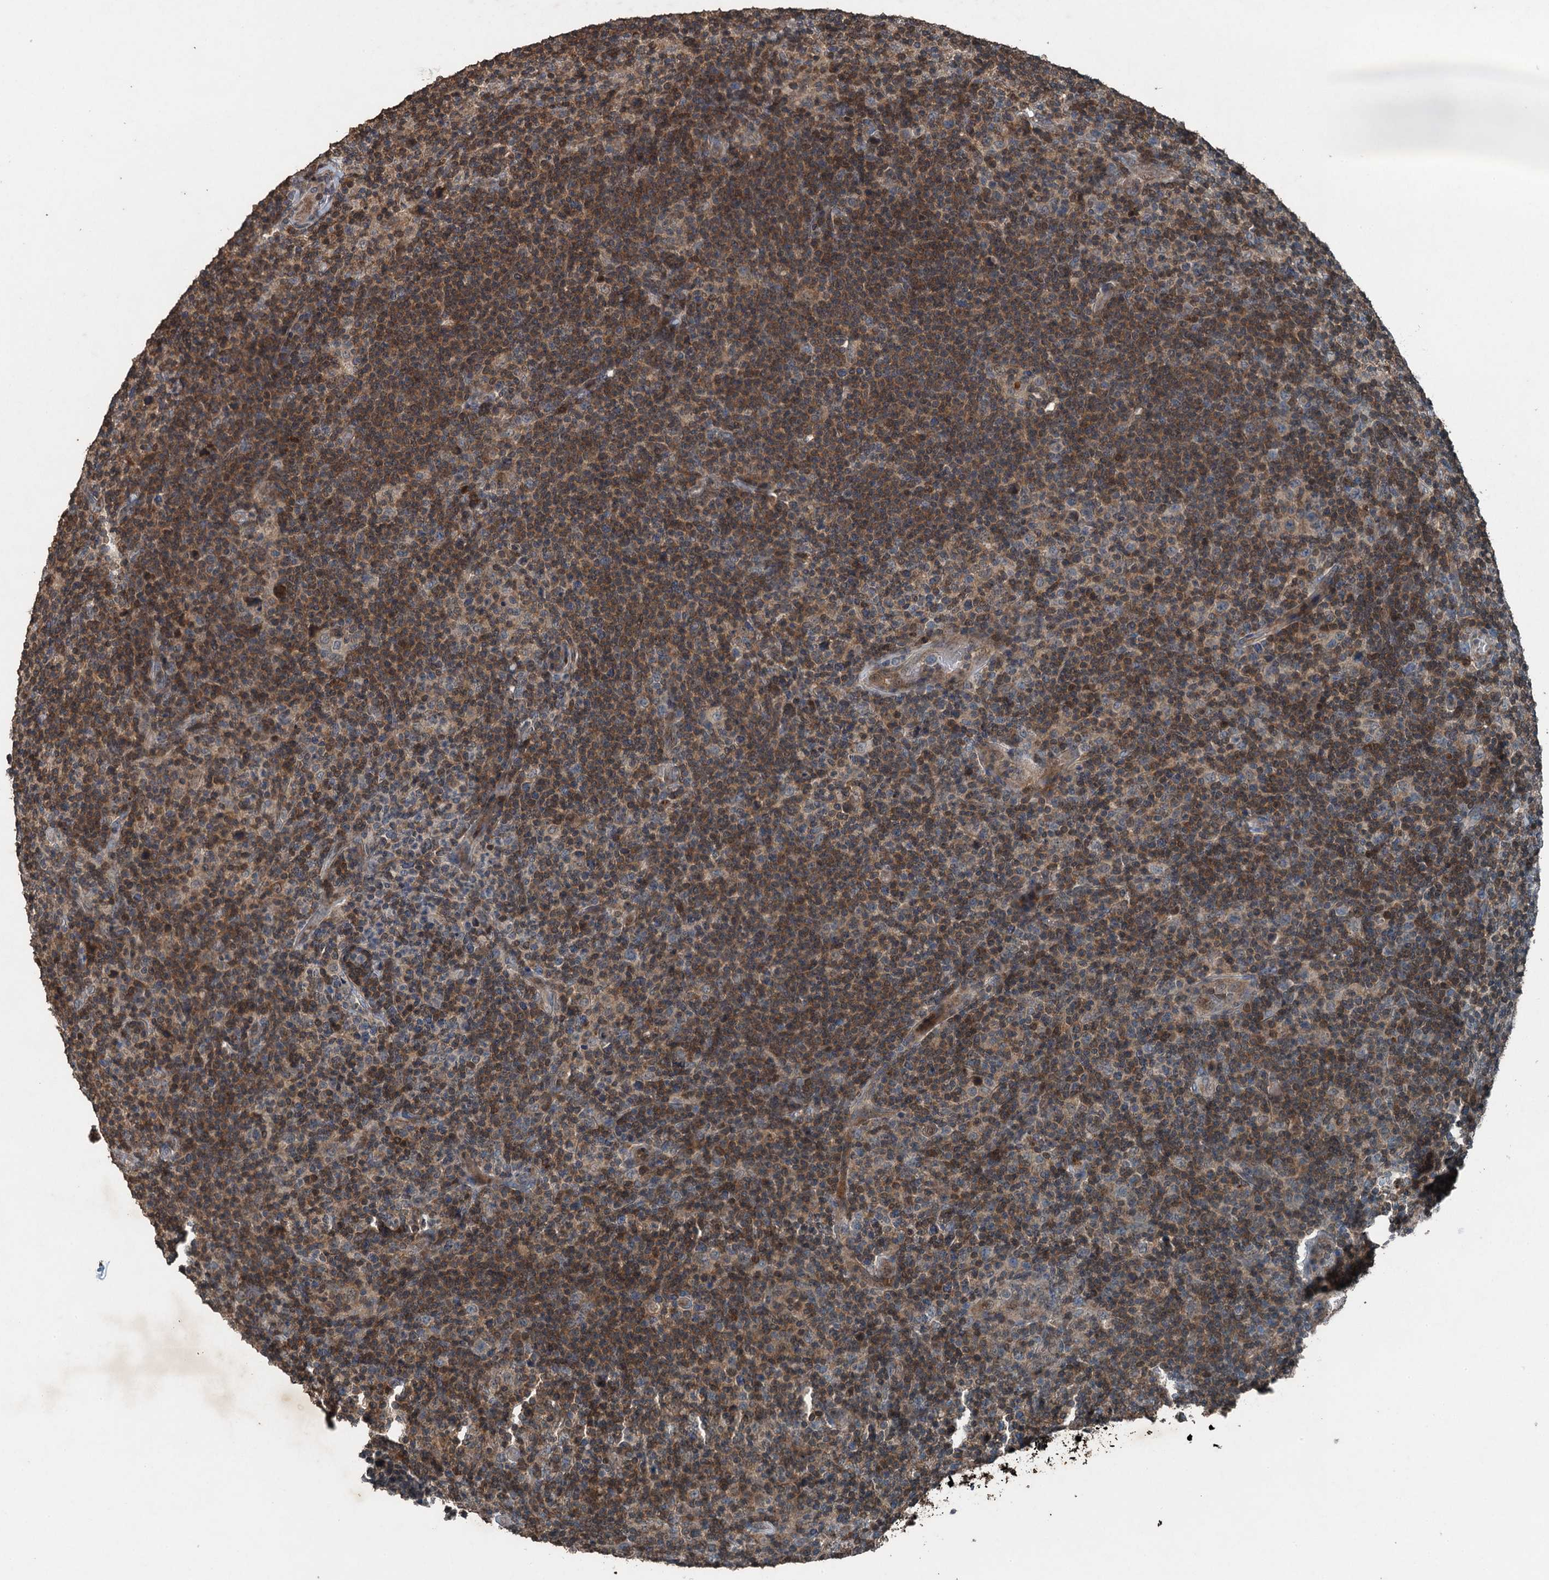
{"staining": {"intensity": "weak", "quantity": "<25%", "location": "cytoplasmic/membranous"}, "tissue": "lymphoma", "cell_type": "Tumor cells", "image_type": "cancer", "snomed": [{"axis": "morphology", "description": "Hodgkin's disease, NOS"}, {"axis": "topography", "description": "Lymph node"}], "caption": "There is no significant positivity in tumor cells of lymphoma.", "gene": "TCTN1", "patient": {"sex": "female", "age": 57}}